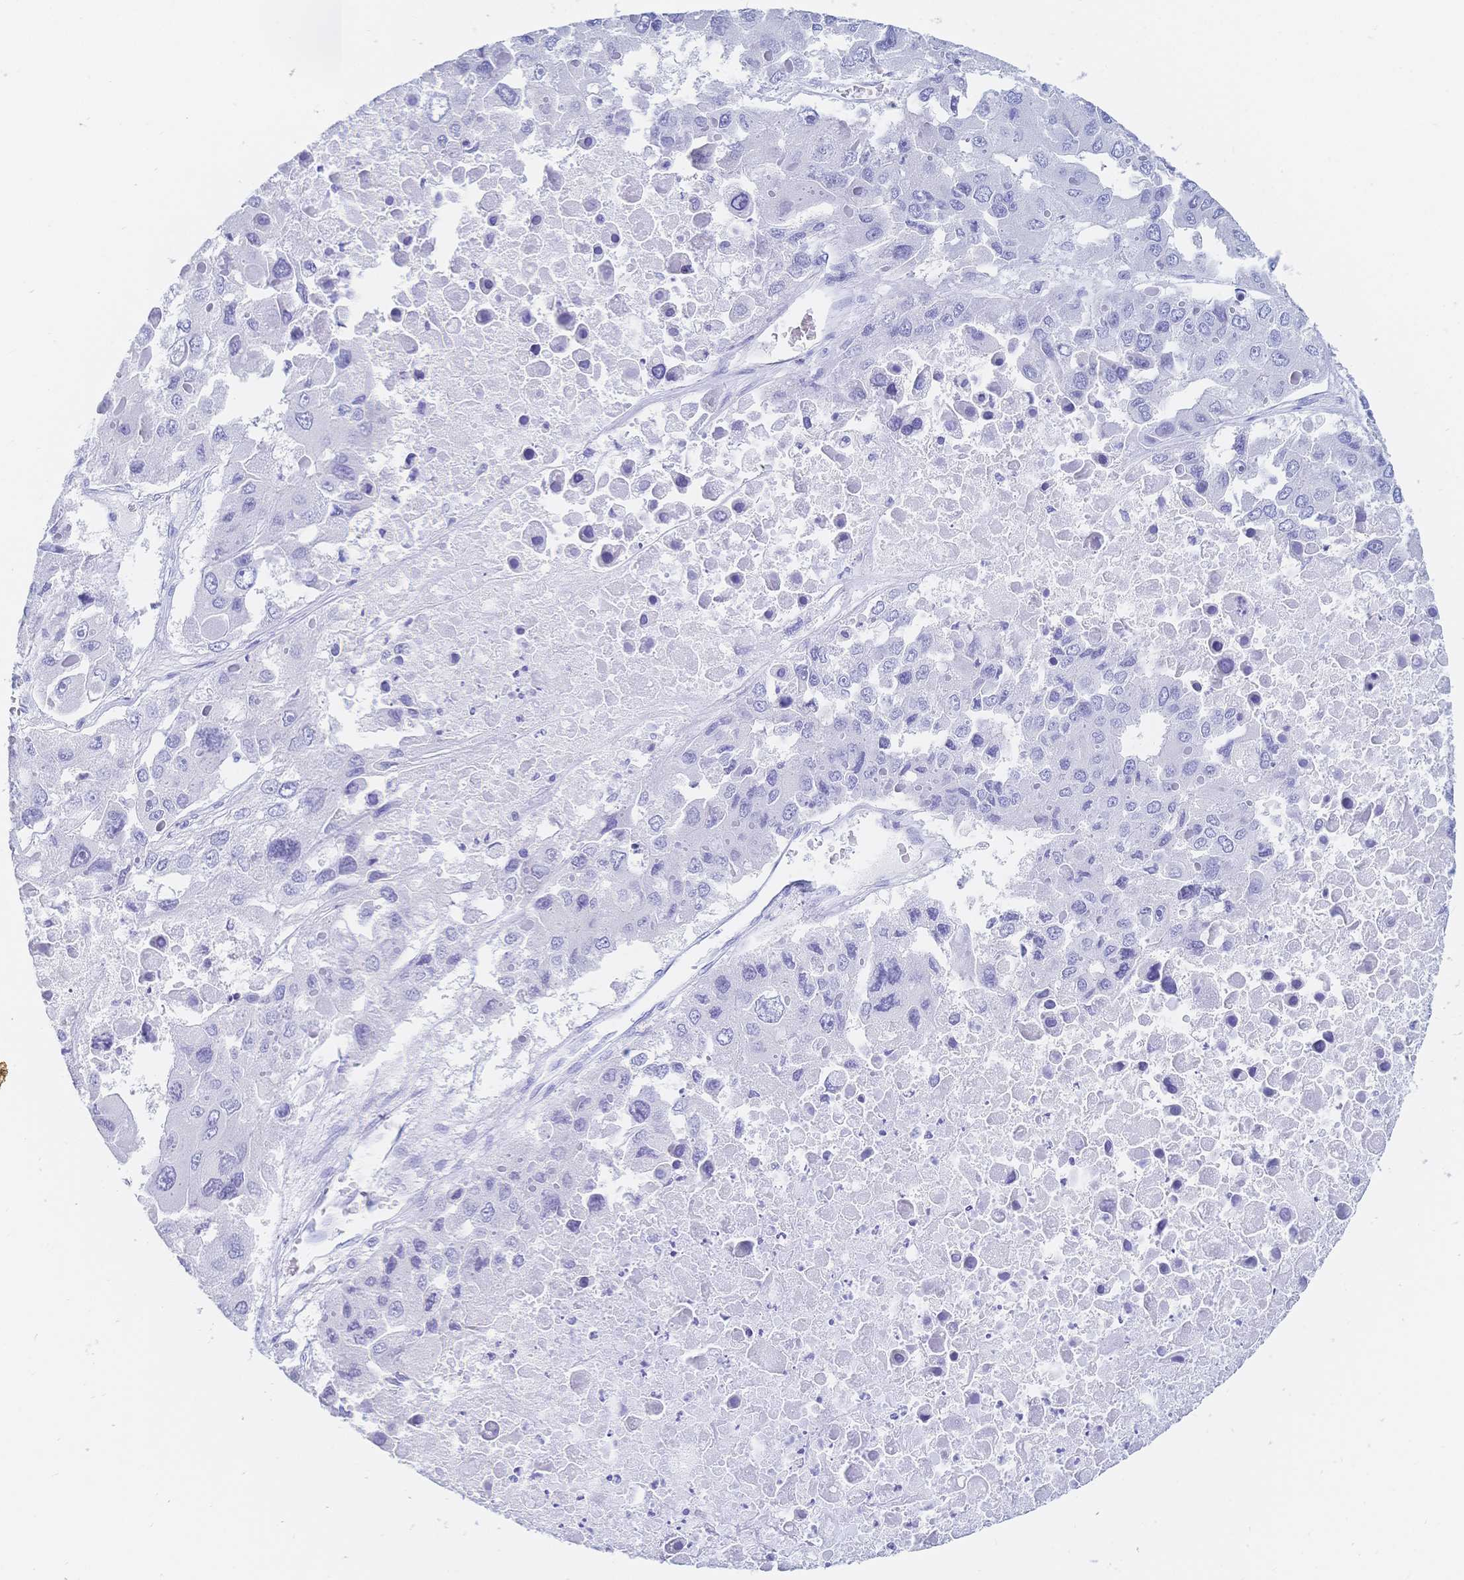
{"staining": {"intensity": "negative", "quantity": "none", "location": "none"}, "tissue": "liver cancer", "cell_type": "Tumor cells", "image_type": "cancer", "snomed": [{"axis": "morphology", "description": "Carcinoma, Hepatocellular, NOS"}, {"axis": "topography", "description": "Liver"}], "caption": "Liver hepatocellular carcinoma stained for a protein using immunohistochemistry exhibits no positivity tumor cells.", "gene": "MEP1B", "patient": {"sex": "female", "age": 41}}